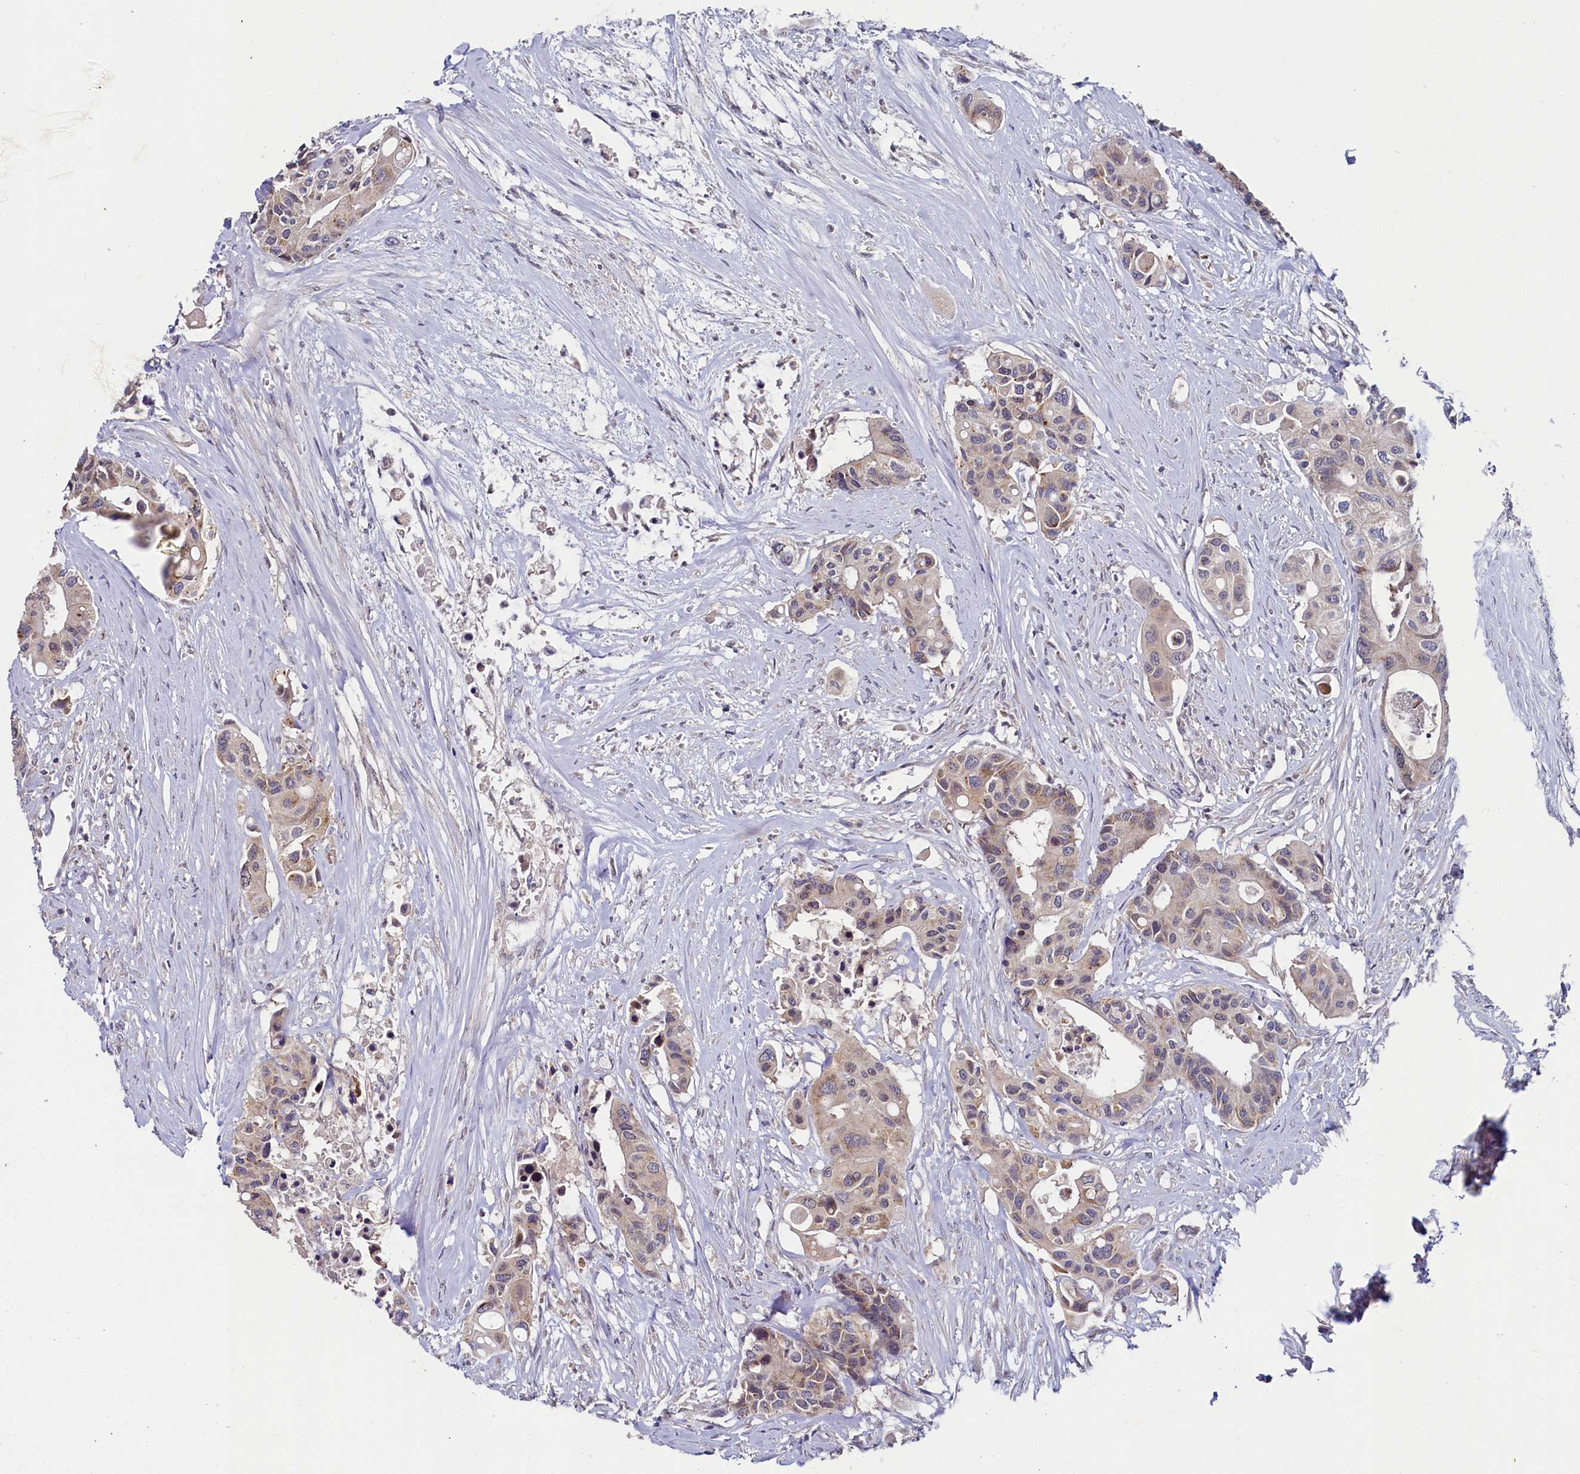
{"staining": {"intensity": "weak", "quantity": "25%-75%", "location": "cytoplasmic/membranous"}, "tissue": "colorectal cancer", "cell_type": "Tumor cells", "image_type": "cancer", "snomed": [{"axis": "morphology", "description": "Adenocarcinoma, NOS"}, {"axis": "topography", "description": "Colon"}], "caption": "Human colorectal cancer (adenocarcinoma) stained with a protein marker reveals weak staining in tumor cells.", "gene": "SPINK9", "patient": {"sex": "male", "age": 77}}